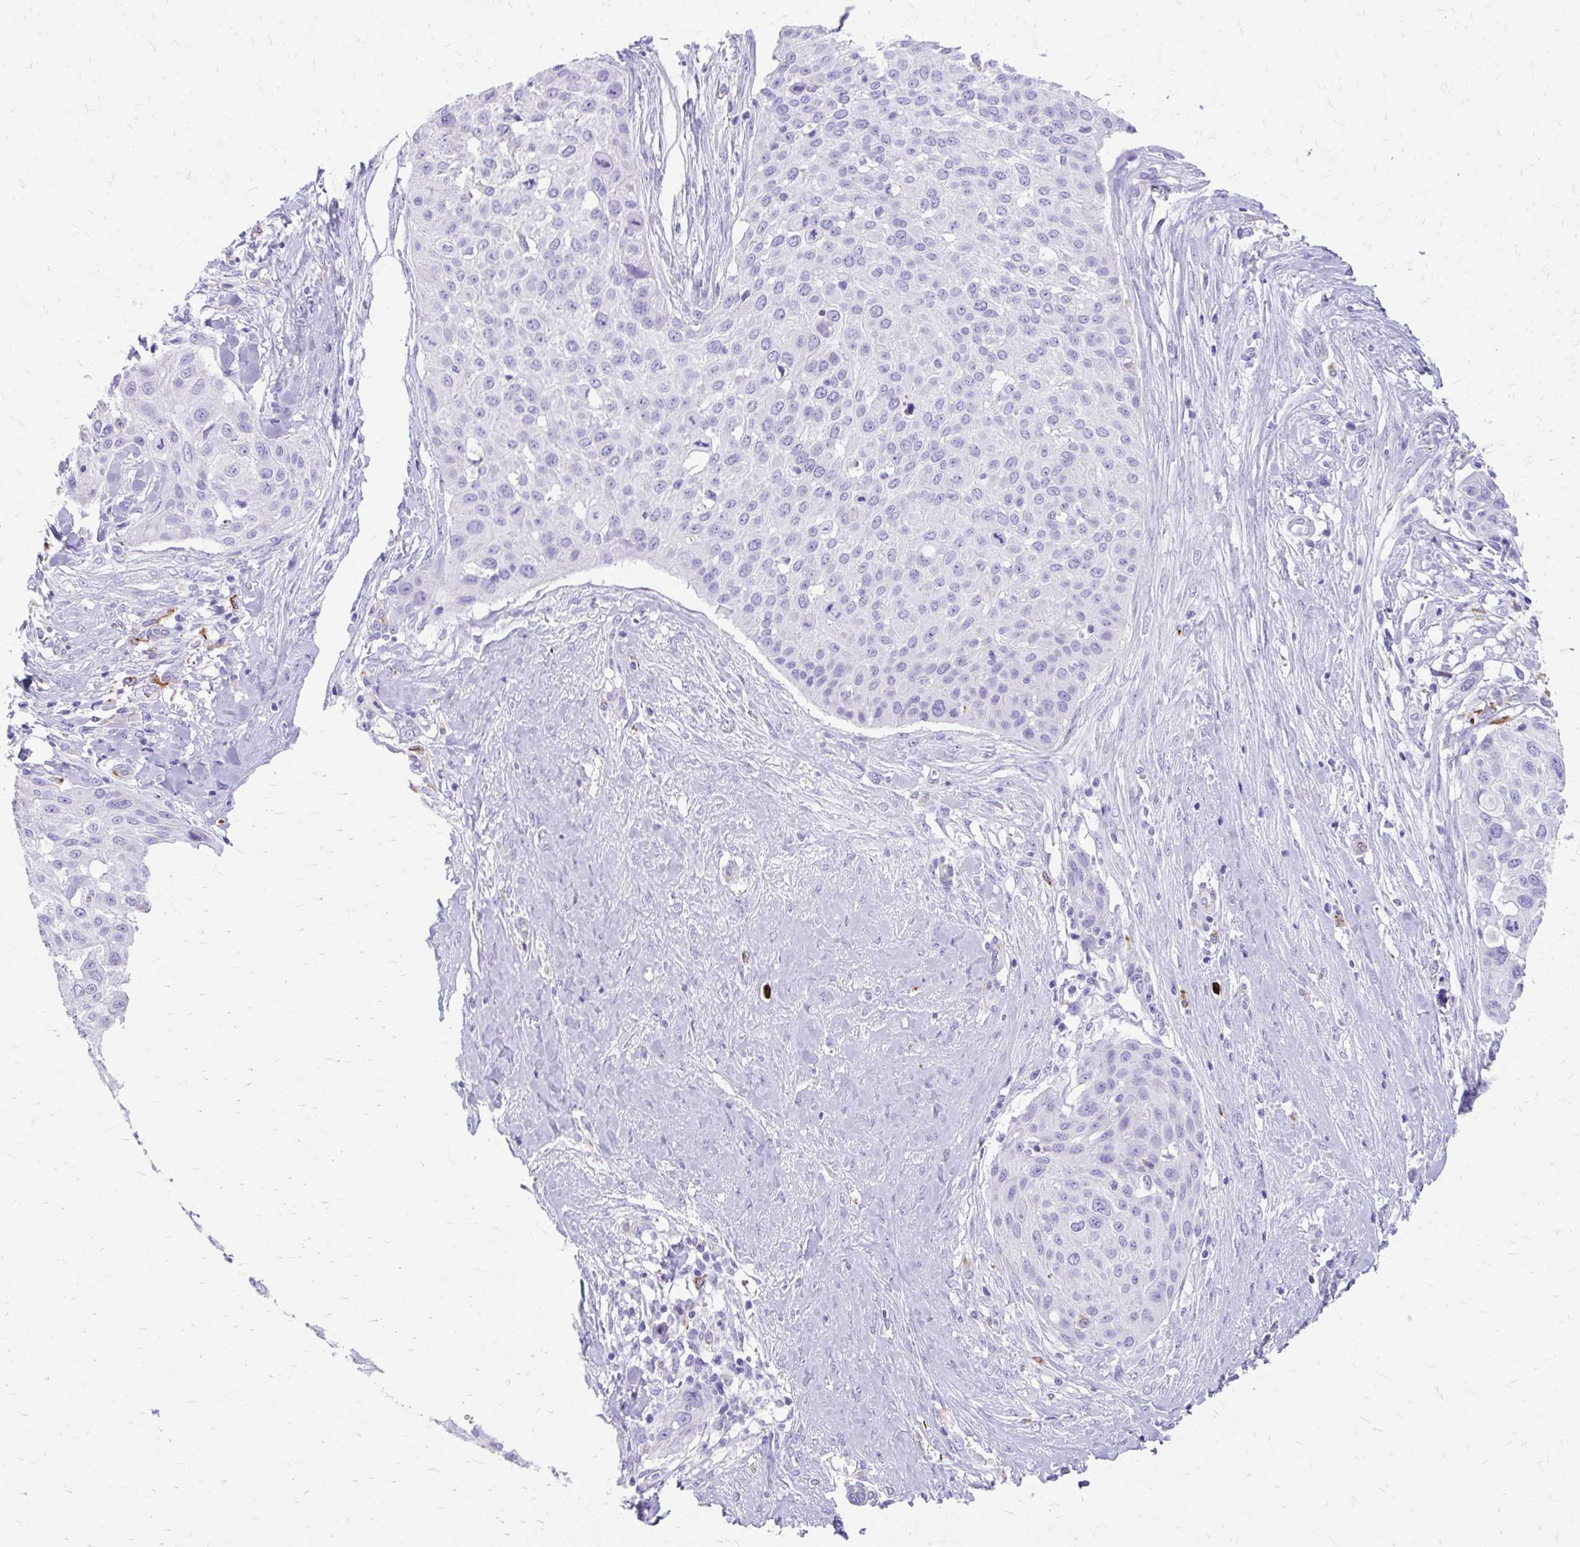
{"staining": {"intensity": "negative", "quantity": "none", "location": "none"}, "tissue": "skin cancer", "cell_type": "Tumor cells", "image_type": "cancer", "snomed": [{"axis": "morphology", "description": "Squamous cell carcinoma, NOS"}, {"axis": "topography", "description": "Skin"}], "caption": "High power microscopy photomicrograph of an immunohistochemistry image of skin squamous cell carcinoma, revealing no significant positivity in tumor cells.", "gene": "ZNF699", "patient": {"sex": "female", "age": 87}}